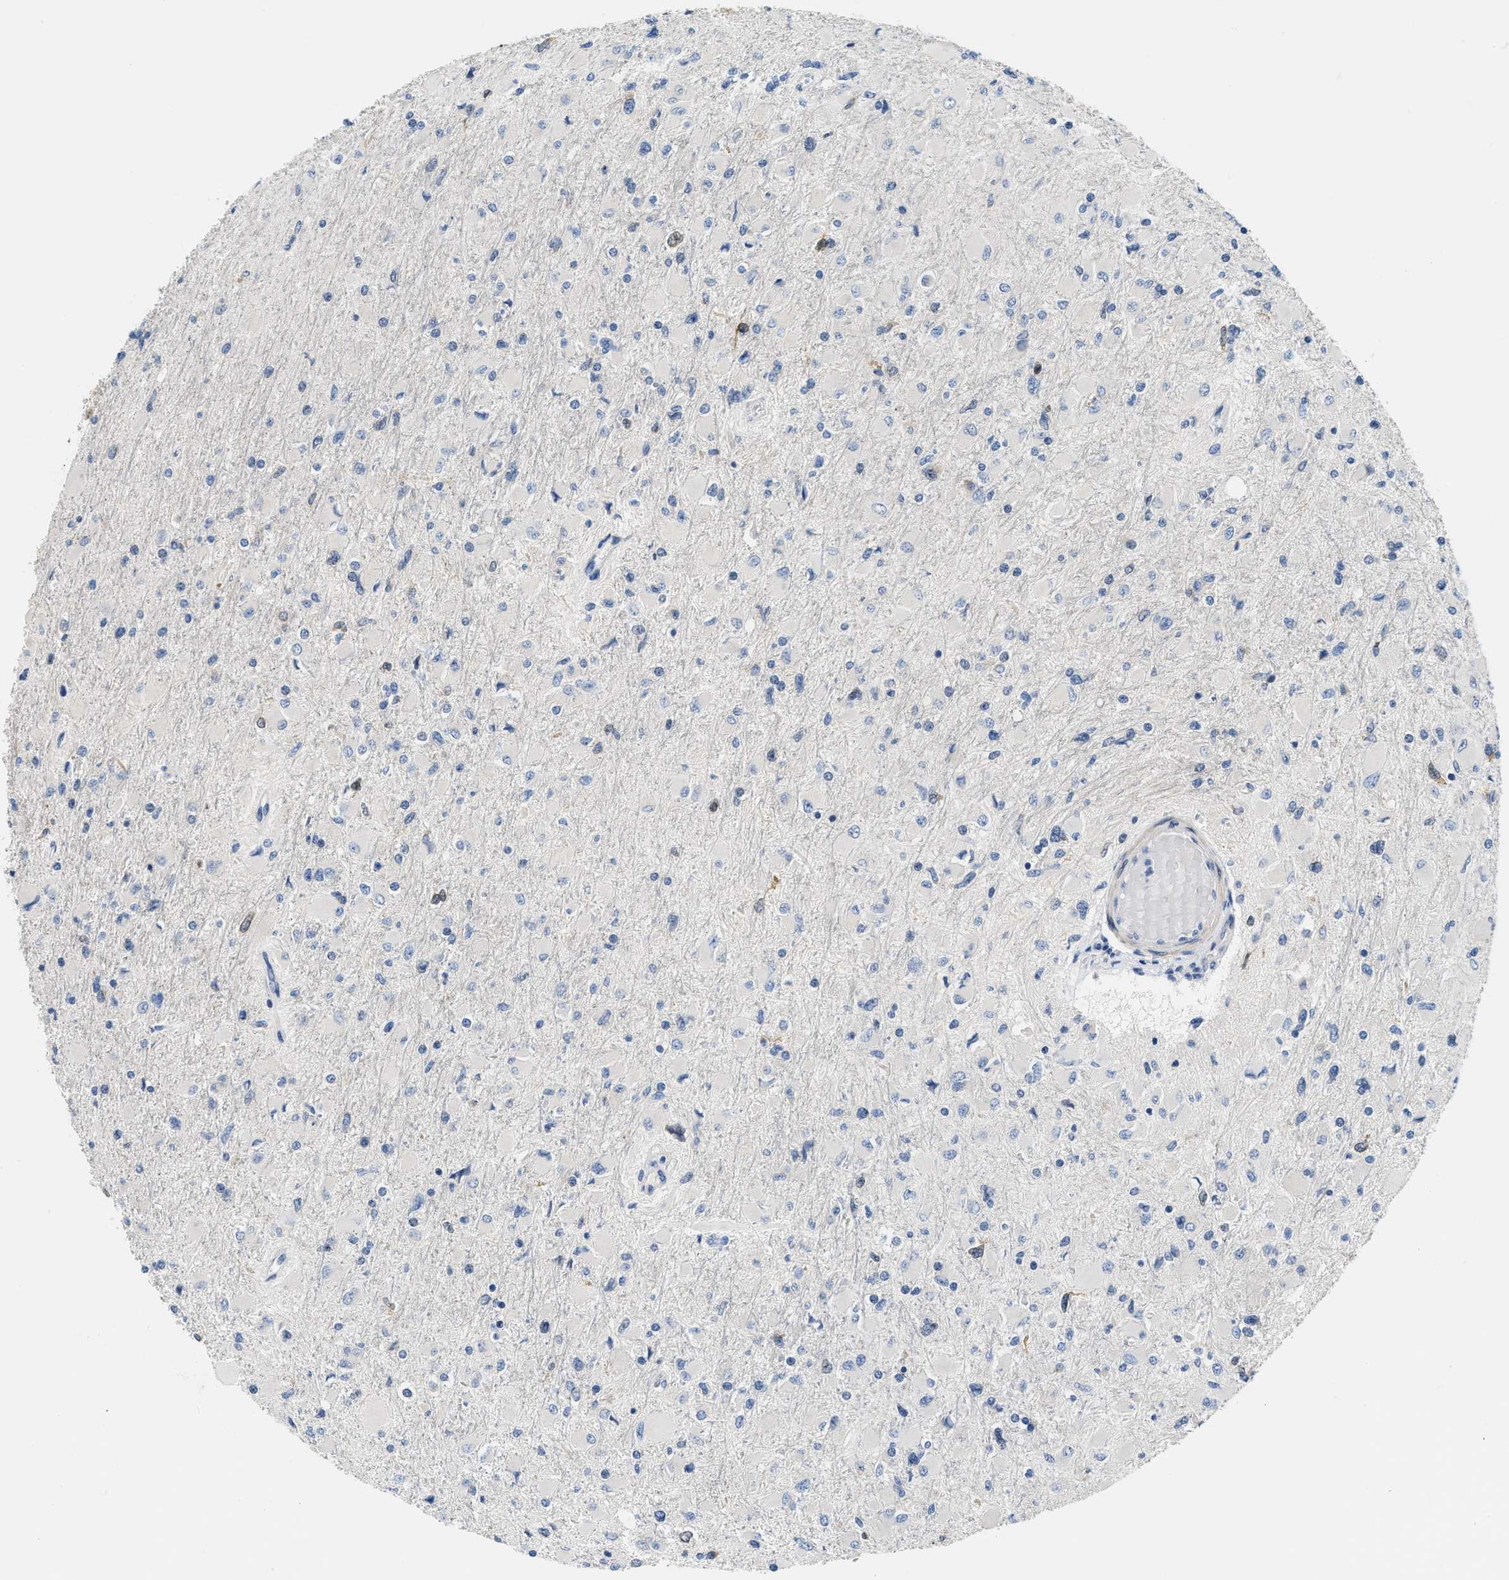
{"staining": {"intensity": "negative", "quantity": "none", "location": "none"}, "tissue": "glioma", "cell_type": "Tumor cells", "image_type": "cancer", "snomed": [{"axis": "morphology", "description": "Glioma, malignant, High grade"}, {"axis": "topography", "description": "Cerebral cortex"}], "caption": "This is an immunohistochemistry (IHC) image of human glioma. There is no positivity in tumor cells.", "gene": "CLGN", "patient": {"sex": "female", "age": 36}}